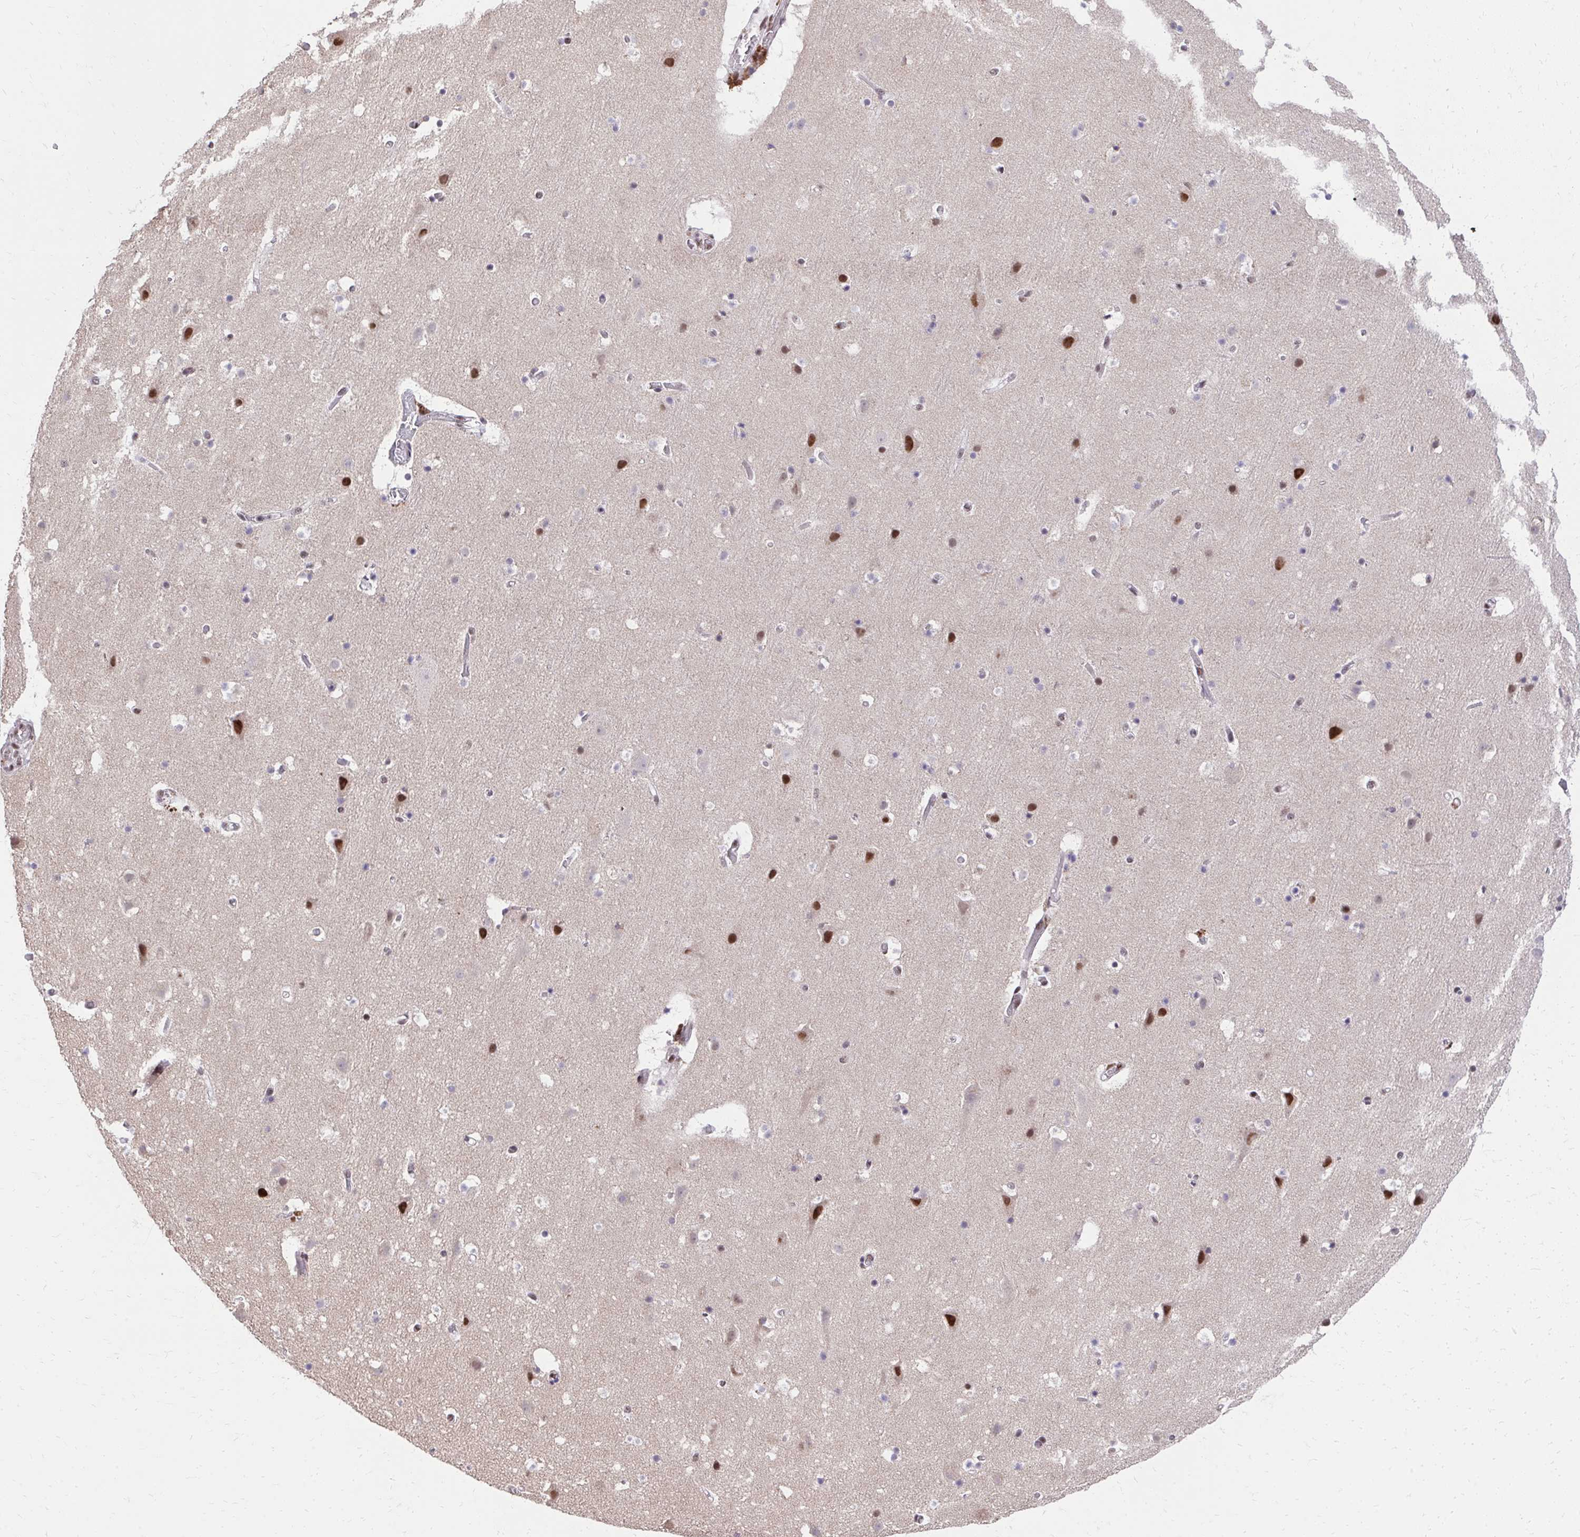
{"staining": {"intensity": "negative", "quantity": "none", "location": "none"}, "tissue": "cerebral cortex", "cell_type": "Endothelial cells", "image_type": "normal", "snomed": [{"axis": "morphology", "description": "Normal tissue, NOS"}, {"axis": "topography", "description": "Cerebral cortex"}], "caption": "An immunohistochemistry histopathology image of unremarkable cerebral cortex is shown. There is no staining in endothelial cells of cerebral cortex. The staining is performed using DAB (3,3'-diaminobenzidine) brown chromogen with nuclei counter-stained in using hematoxylin.", "gene": "SYNE4", "patient": {"sex": "female", "age": 42}}